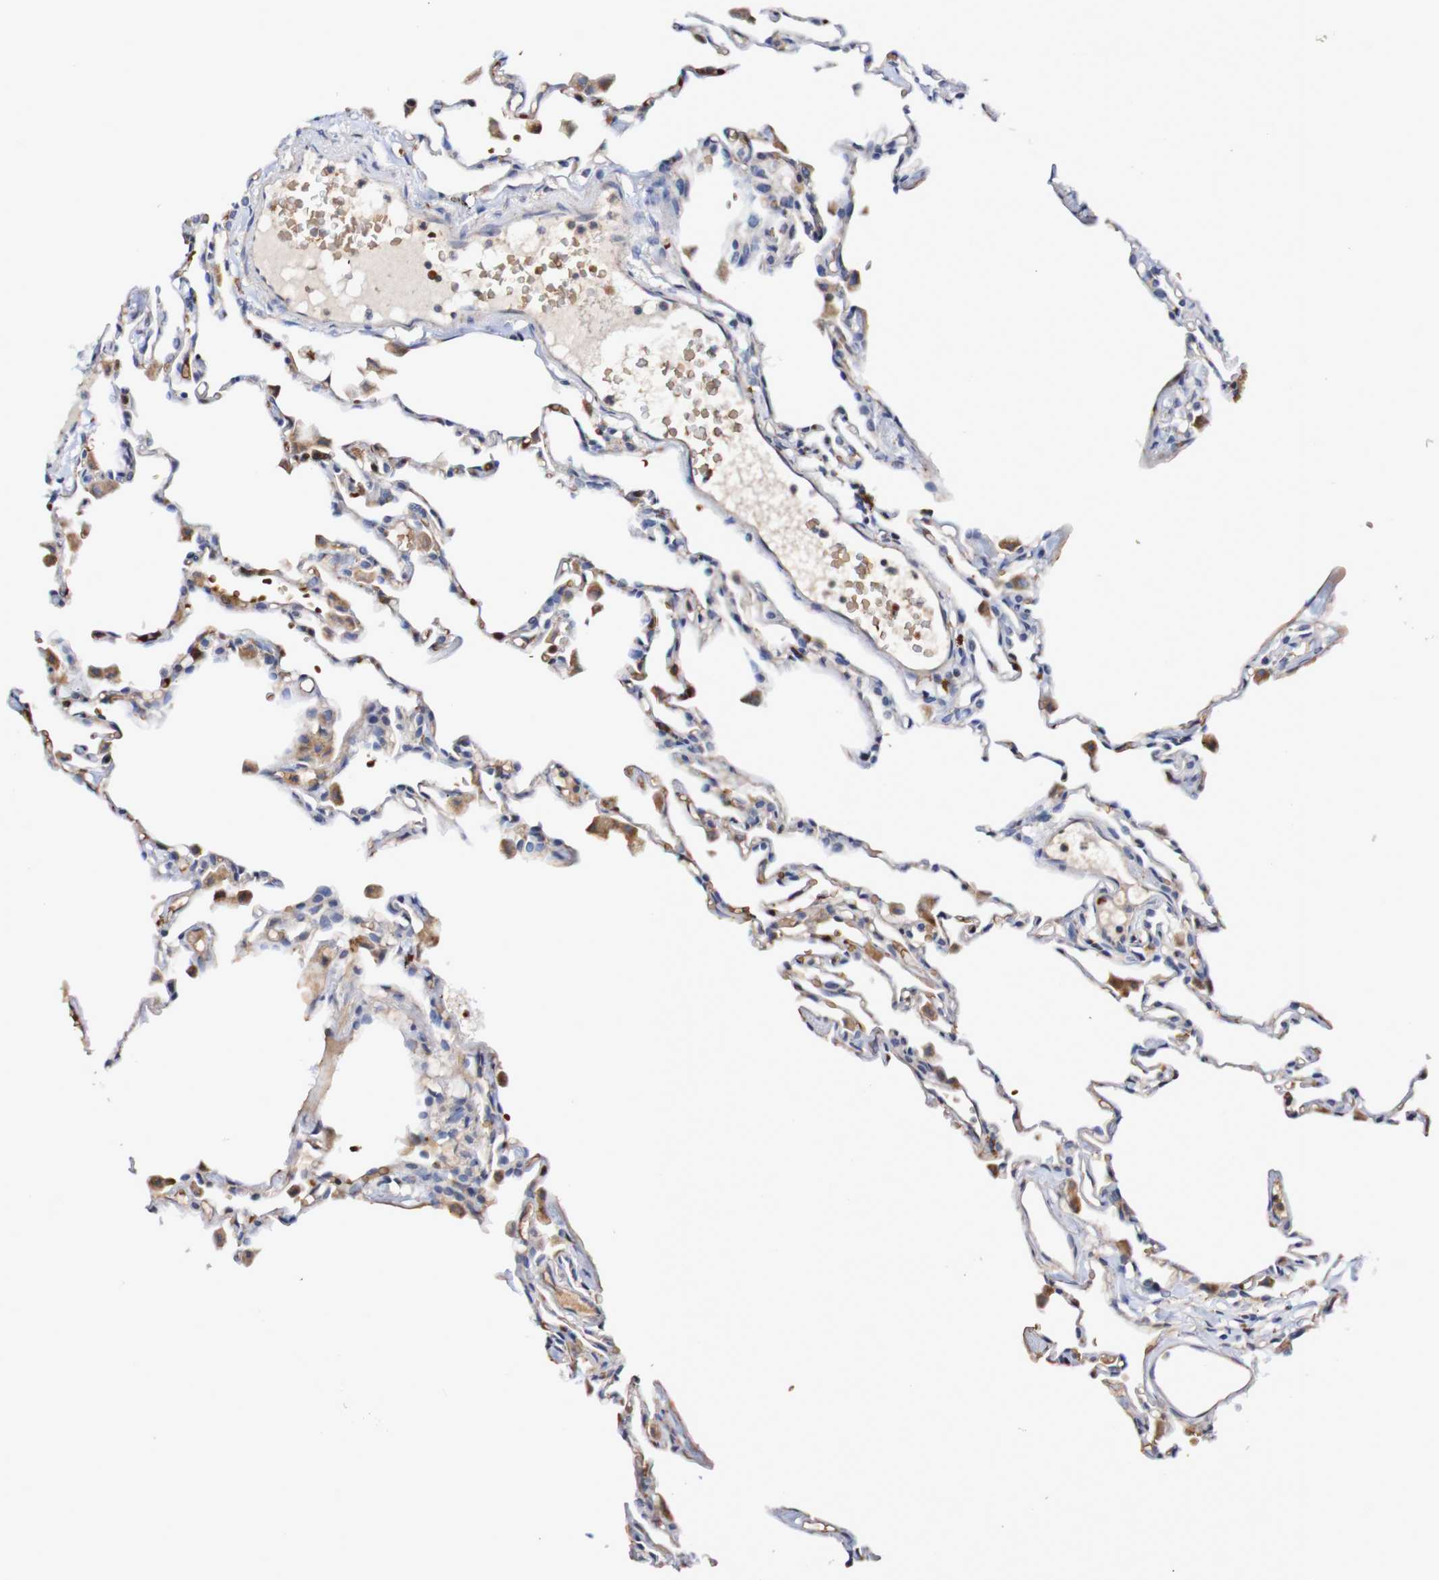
{"staining": {"intensity": "moderate", "quantity": "25%-75%", "location": "cytoplasmic/membranous"}, "tissue": "lung", "cell_type": "Alveolar cells", "image_type": "normal", "snomed": [{"axis": "morphology", "description": "Normal tissue, NOS"}, {"axis": "topography", "description": "Lung"}], "caption": "Immunohistochemical staining of benign human lung demonstrates medium levels of moderate cytoplasmic/membranous expression in about 25%-75% of alveolar cells.", "gene": "WNT4", "patient": {"sex": "female", "age": 49}}